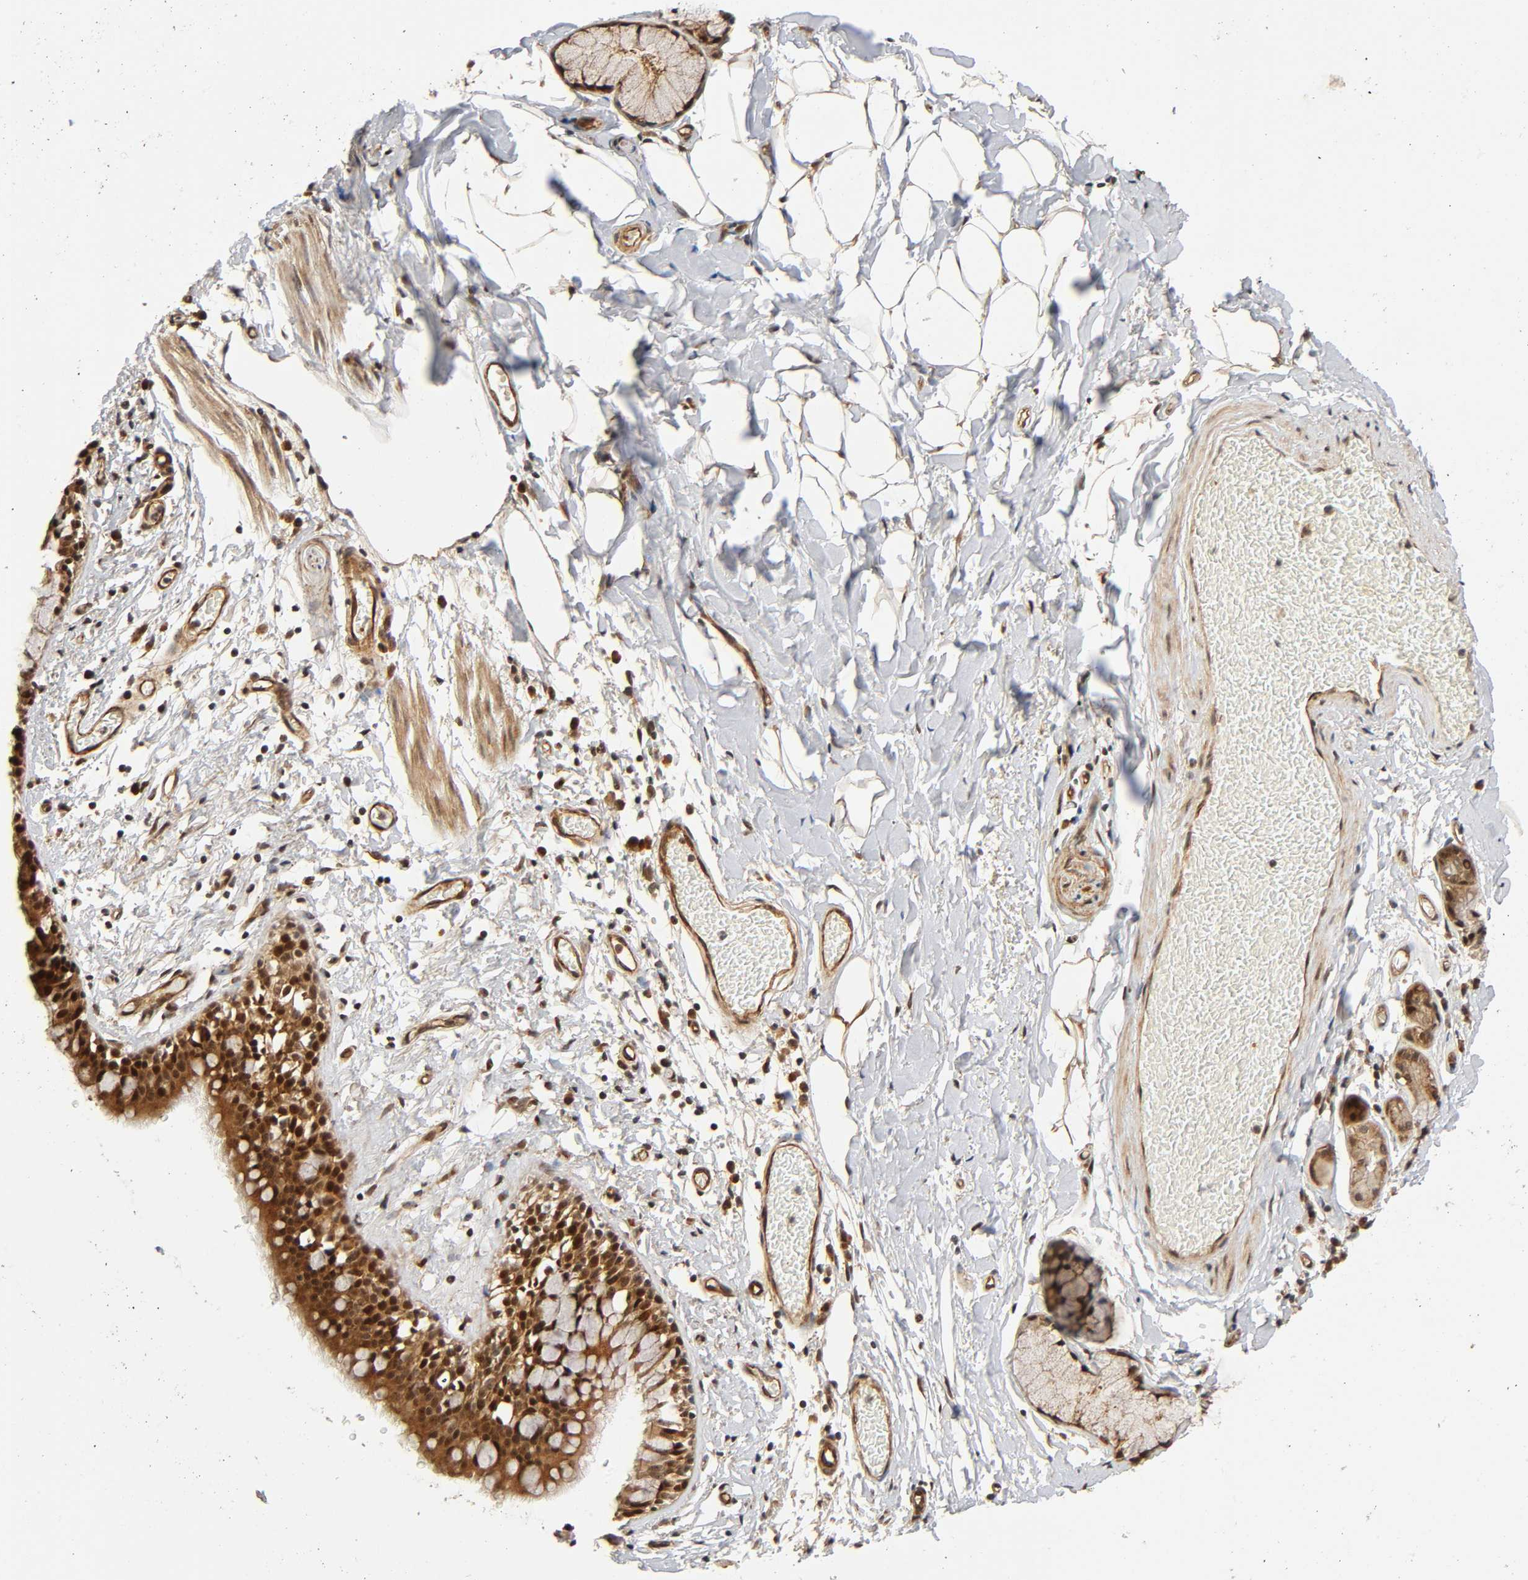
{"staining": {"intensity": "strong", "quantity": ">75%", "location": "cytoplasmic/membranous,nuclear"}, "tissue": "bronchus", "cell_type": "Respiratory epithelial cells", "image_type": "normal", "snomed": [{"axis": "morphology", "description": "Normal tissue, NOS"}, {"axis": "topography", "description": "Lymph node of abdomen"}, {"axis": "topography", "description": "Lymph node of pelvis"}], "caption": "About >75% of respiratory epithelial cells in benign human bronchus demonstrate strong cytoplasmic/membranous,nuclear protein staining as visualized by brown immunohistochemical staining.", "gene": "IQCJ", "patient": {"sex": "female", "age": 65}}